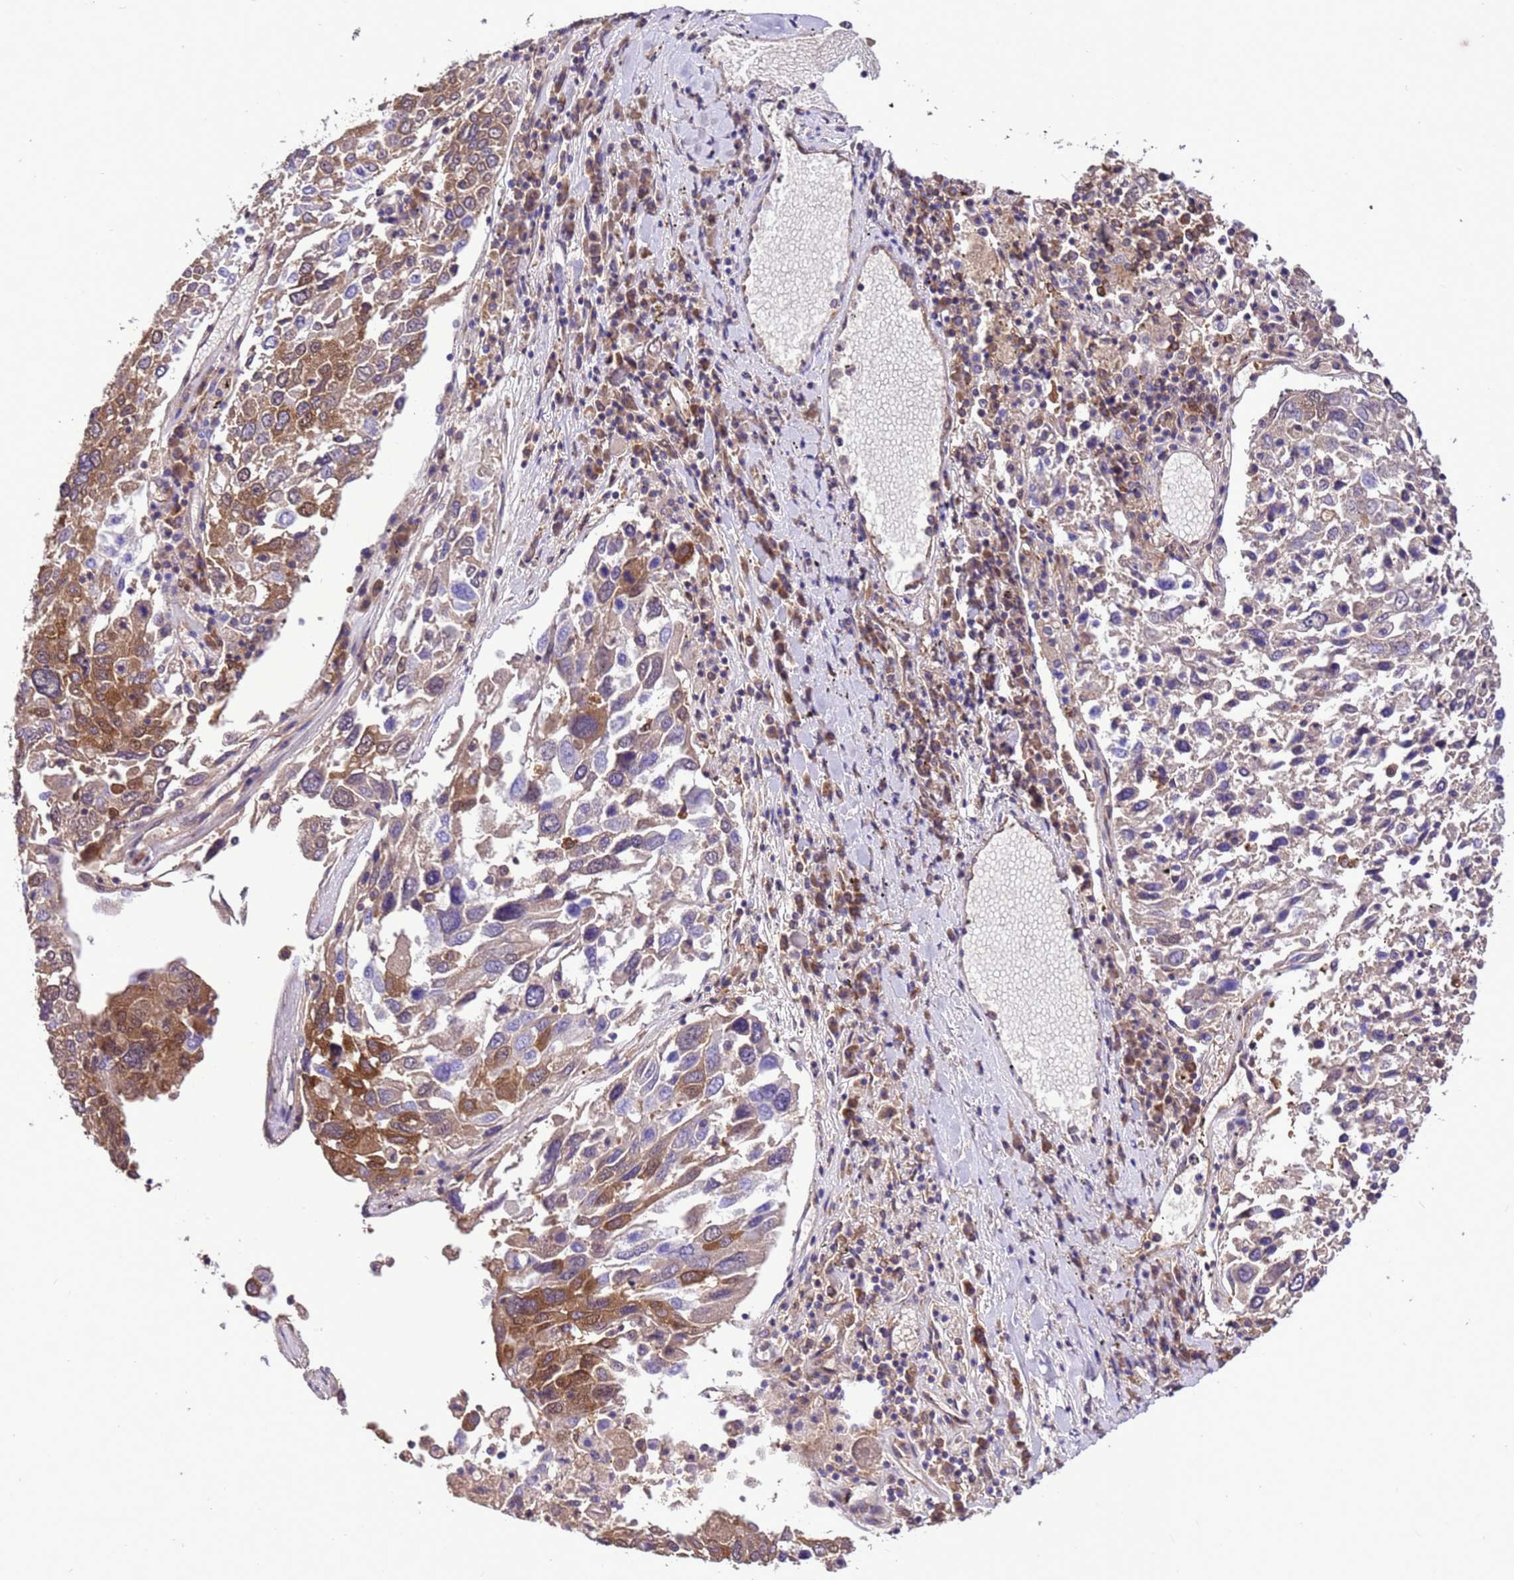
{"staining": {"intensity": "moderate", "quantity": "<25%", "location": "cytoplasmic/membranous,nuclear"}, "tissue": "lung cancer", "cell_type": "Tumor cells", "image_type": "cancer", "snomed": [{"axis": "morphology", "description": "Squamous cell carcinoma, NOS"}, {"axis": "topography", "description": "Lung"}], "caption": "Immunohistochemical staining of lung cancer shows low levels of moderate cytoplasmic/membranous and nuclear positivity in approximately <25% of tumor cells. The protein of interest is shown in brown color, while the nuclei are stained blue.", "gene": "RABEP2", "patient": {"sex": "male", "age": 65}}